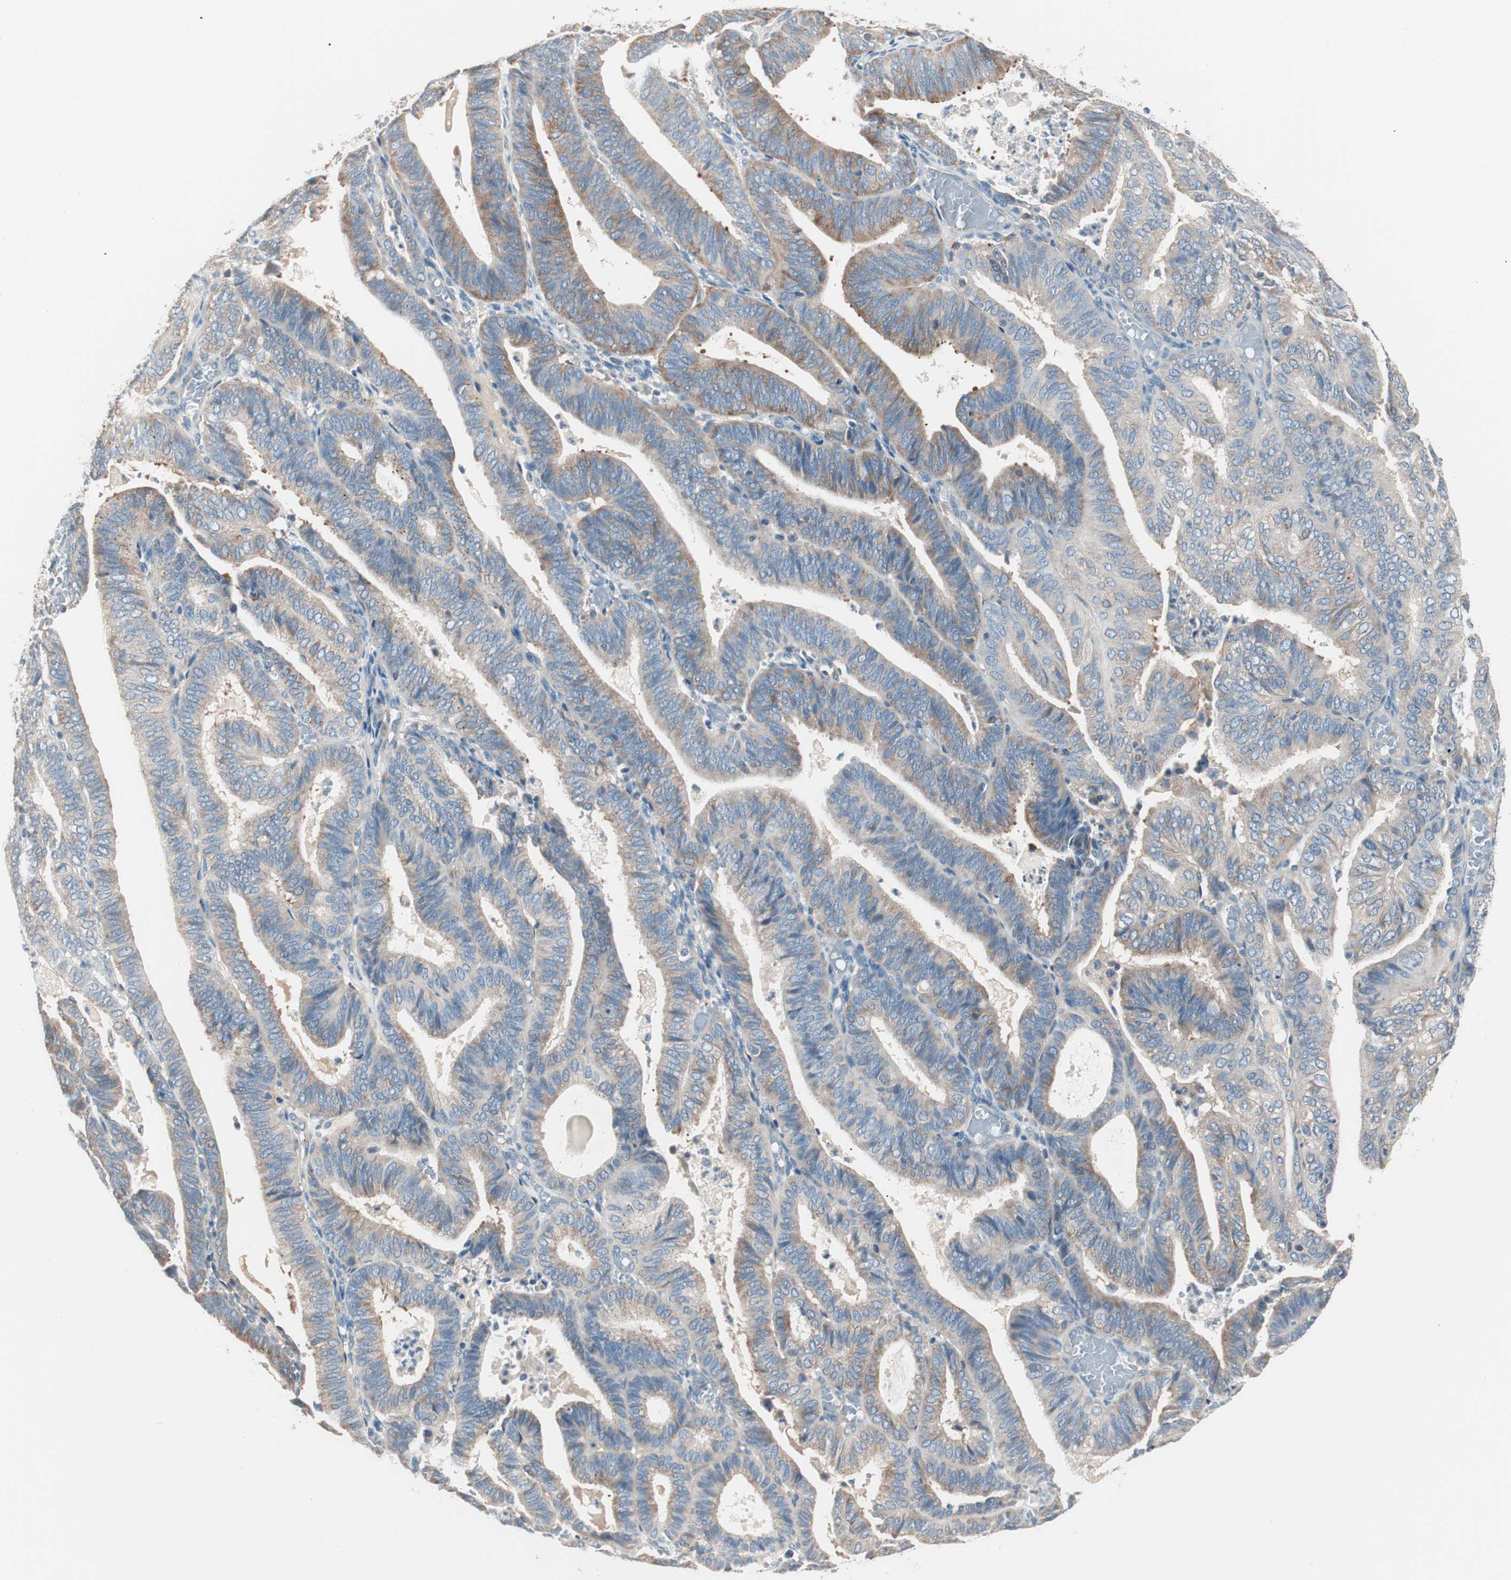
{"staining": {"intensity": "weak", "quantity": "<25%", "location": "cytoplasmic/membranous"}, "tissue": "endometrial cancer", "cell_type": "Tumor cells", "image_type": "cancer", "snomed": [{"axis": "morphology", "description": "Adenocarcinoma, NOS"}, {"axis": "topography", "description": "Uterus"}], "caption": "The histopathology image reveals no significant expression in tumor cells of endometrial cancer.", "gene": "RAD54B", "patient": {"sex": "female", "age": 60}}